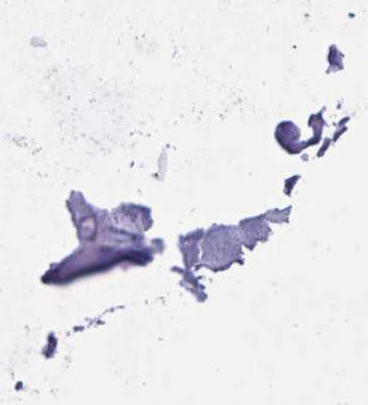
{"staining": {"intensity": "negative", "quantity": "none", "location": "none"}, "tissue": "adipose tissue", "cell_type": "Adipocytes", "image_type": "normal", "snomed": [{"axis": "morphology", "description": "Normal tissue, NOS"}, {"axis": "topography", "description": "Lymph node"}, {"axis": "topography", "description": "Cartilage tissue"}, {"axis": "topography", "description": "Bronchus"}], "caption": "This is an immunohistochemistry image of normal human adipose tissue. There is no staining in adipocytes.", "gene": "SLC66A1", "patient": {"sex": "female", "age": 70}}